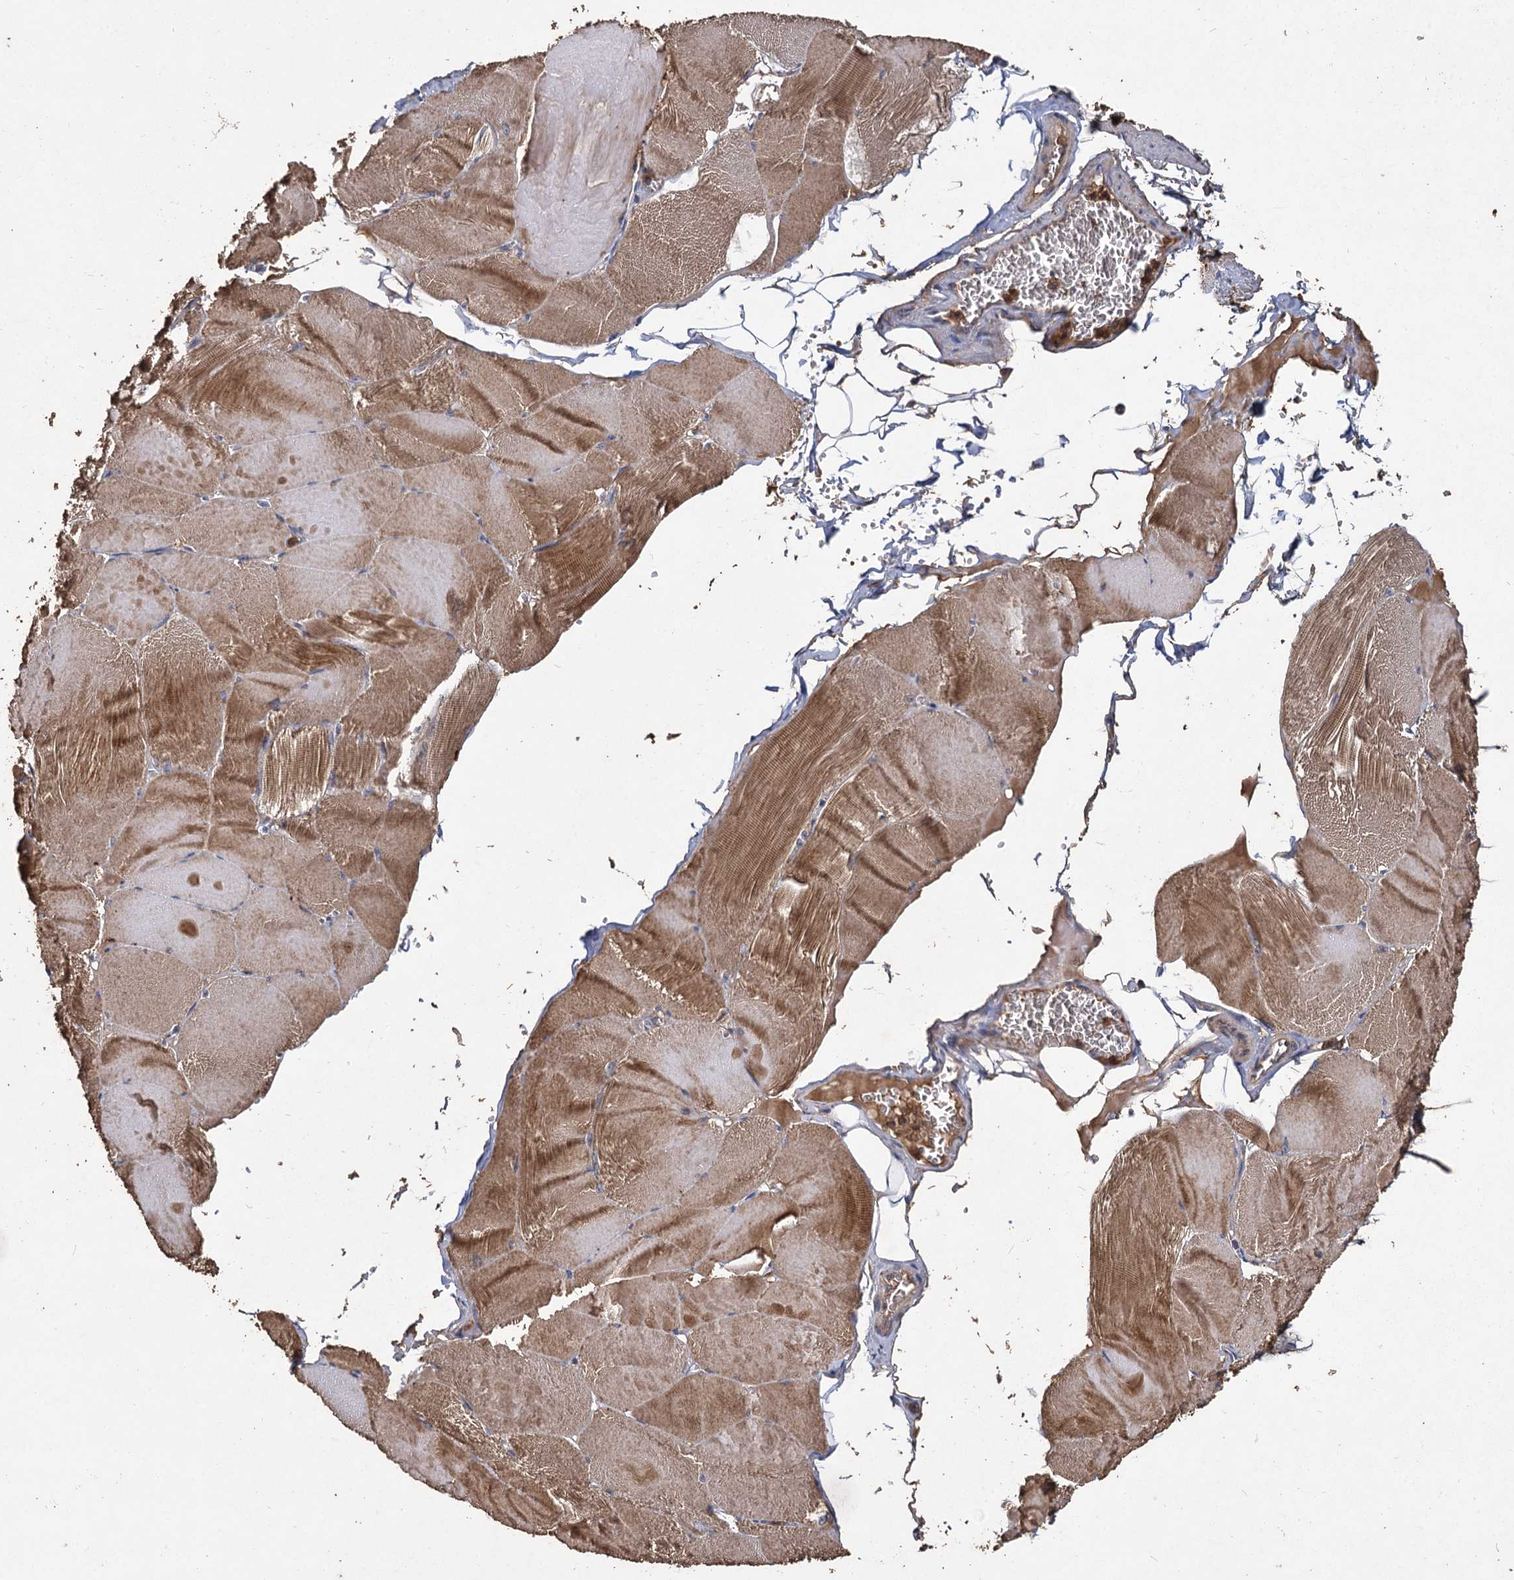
{"staining": {"intensity": "moderate", "quantity": ">75%", "location": "cytoplasmic/membranous"}, "tissue": "skeletal muscle", "cell_type": "Myocytes", "image_type": "normal", "snomed": [{"axis": "morphology", "description": "Normal tissue, NOS"}, {"axis": "morphology", "description": "Basal cell carcinoma"}, {"axis": "topography", "description": "Skeletal muscle"}], "caption": "About >75% of myocytes in normal skeletal muscle reveal moderate cytoplasmic/membranous protein staining as visualized by brown immunohistochemical staining.", "gene": "GCLC", "patient": {"sex": "female", "age": 64}}